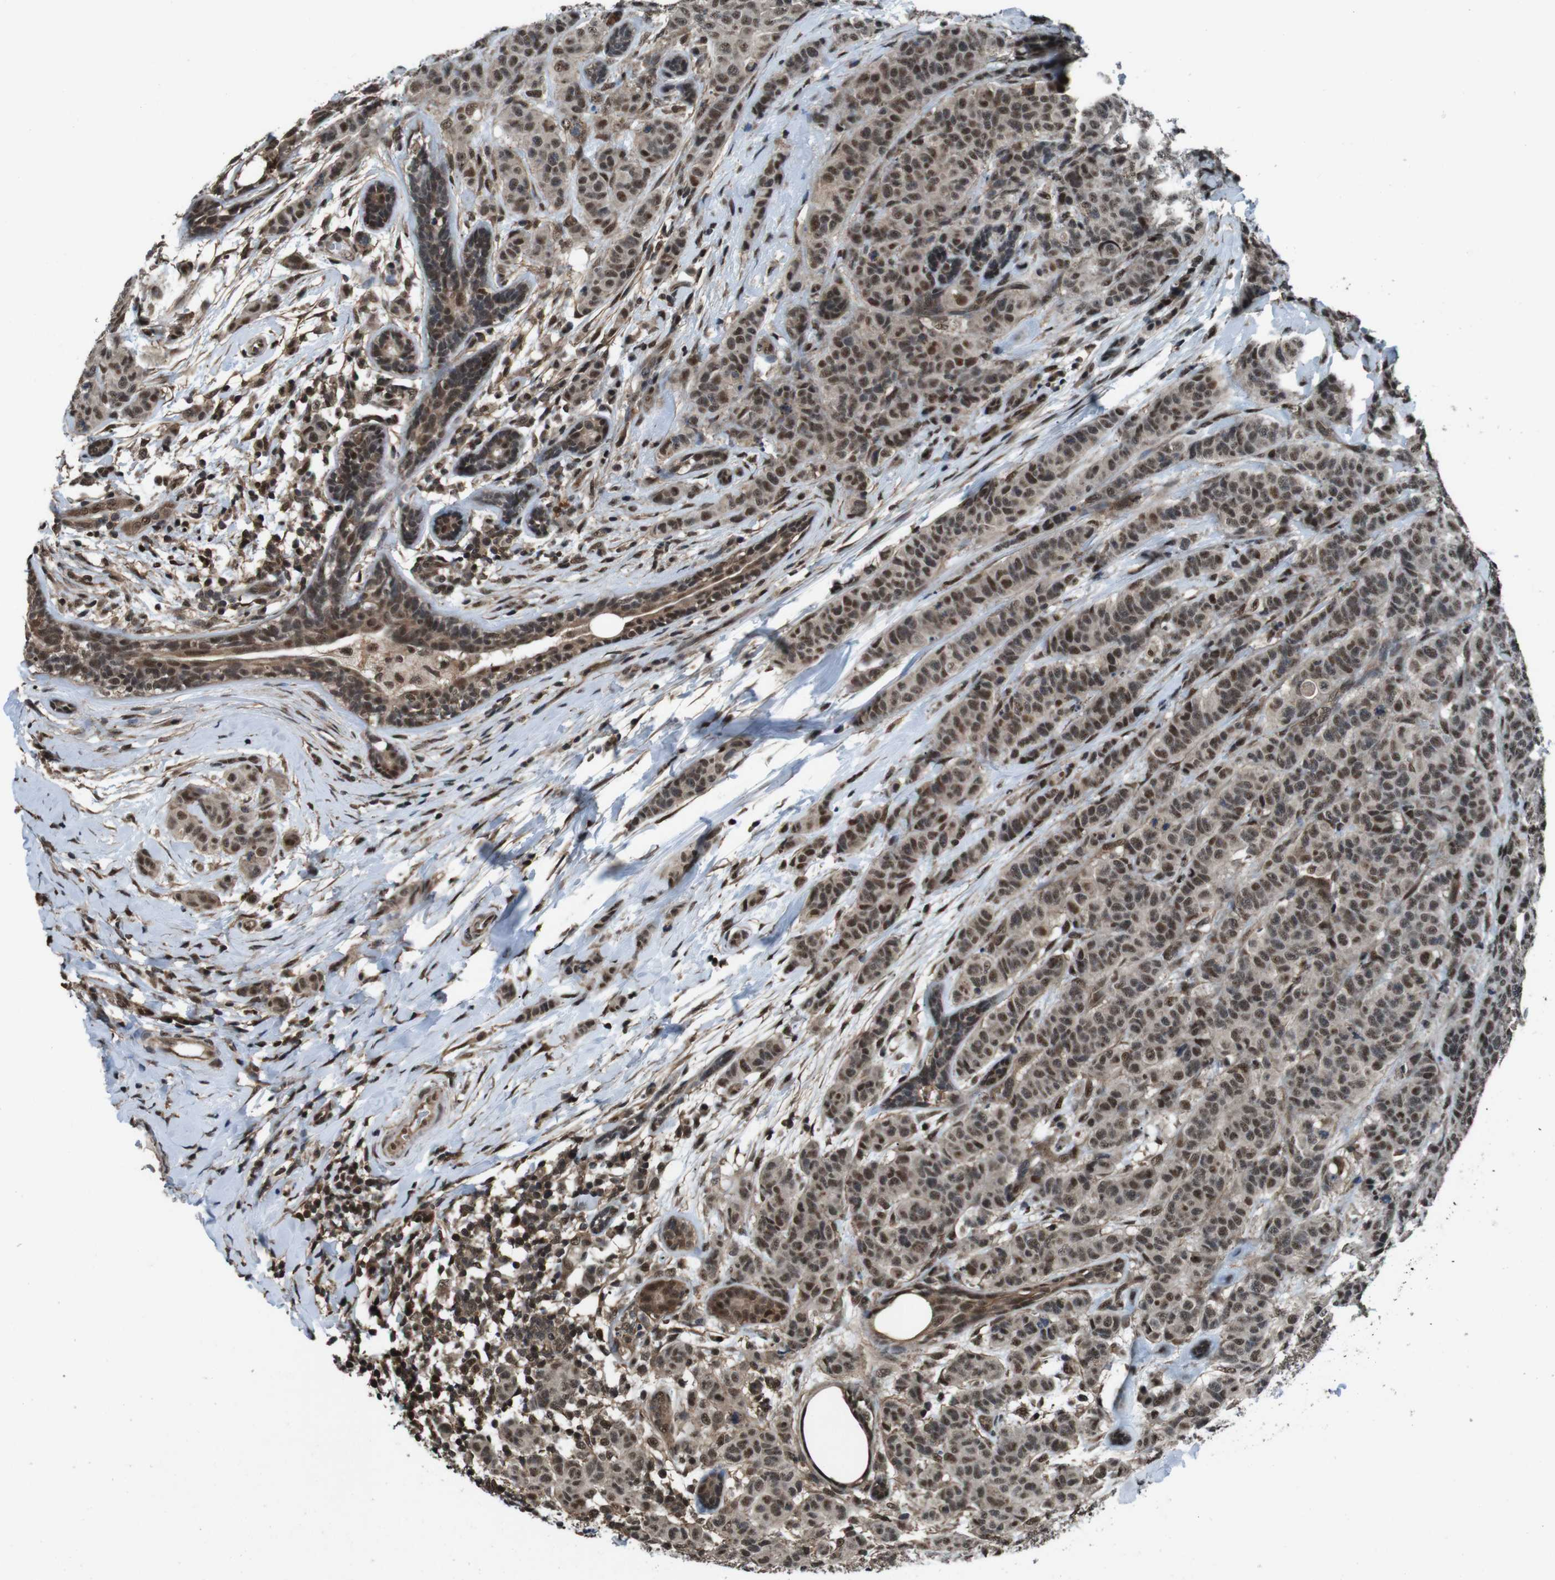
{"staining": {"intensity": "moderate", "quantity": ">75%", "location": "nuclear"}, "tissue": "breast cancer", "cell_type": "Tumor cells", "image_type": "cancer", "snomed": [{"axis": "morphology", "description": "Normal tissue, NOS"}, {"axis": "morphology", "description": "Duct carcinoma"}, {"axis": "topography", "description": "Breast"}], "caption": "Immunohistochemical staining of breast cancer (invasive ductal carcinoma) shows medium levels of moderate nuclear protein expression in approximately >75% of tumor cells. Ihc stains the protein of interest in brown and the nuclei are stained blue.", "gene": "NR4A2", "patient": {"sex": "female", "age": 40}}